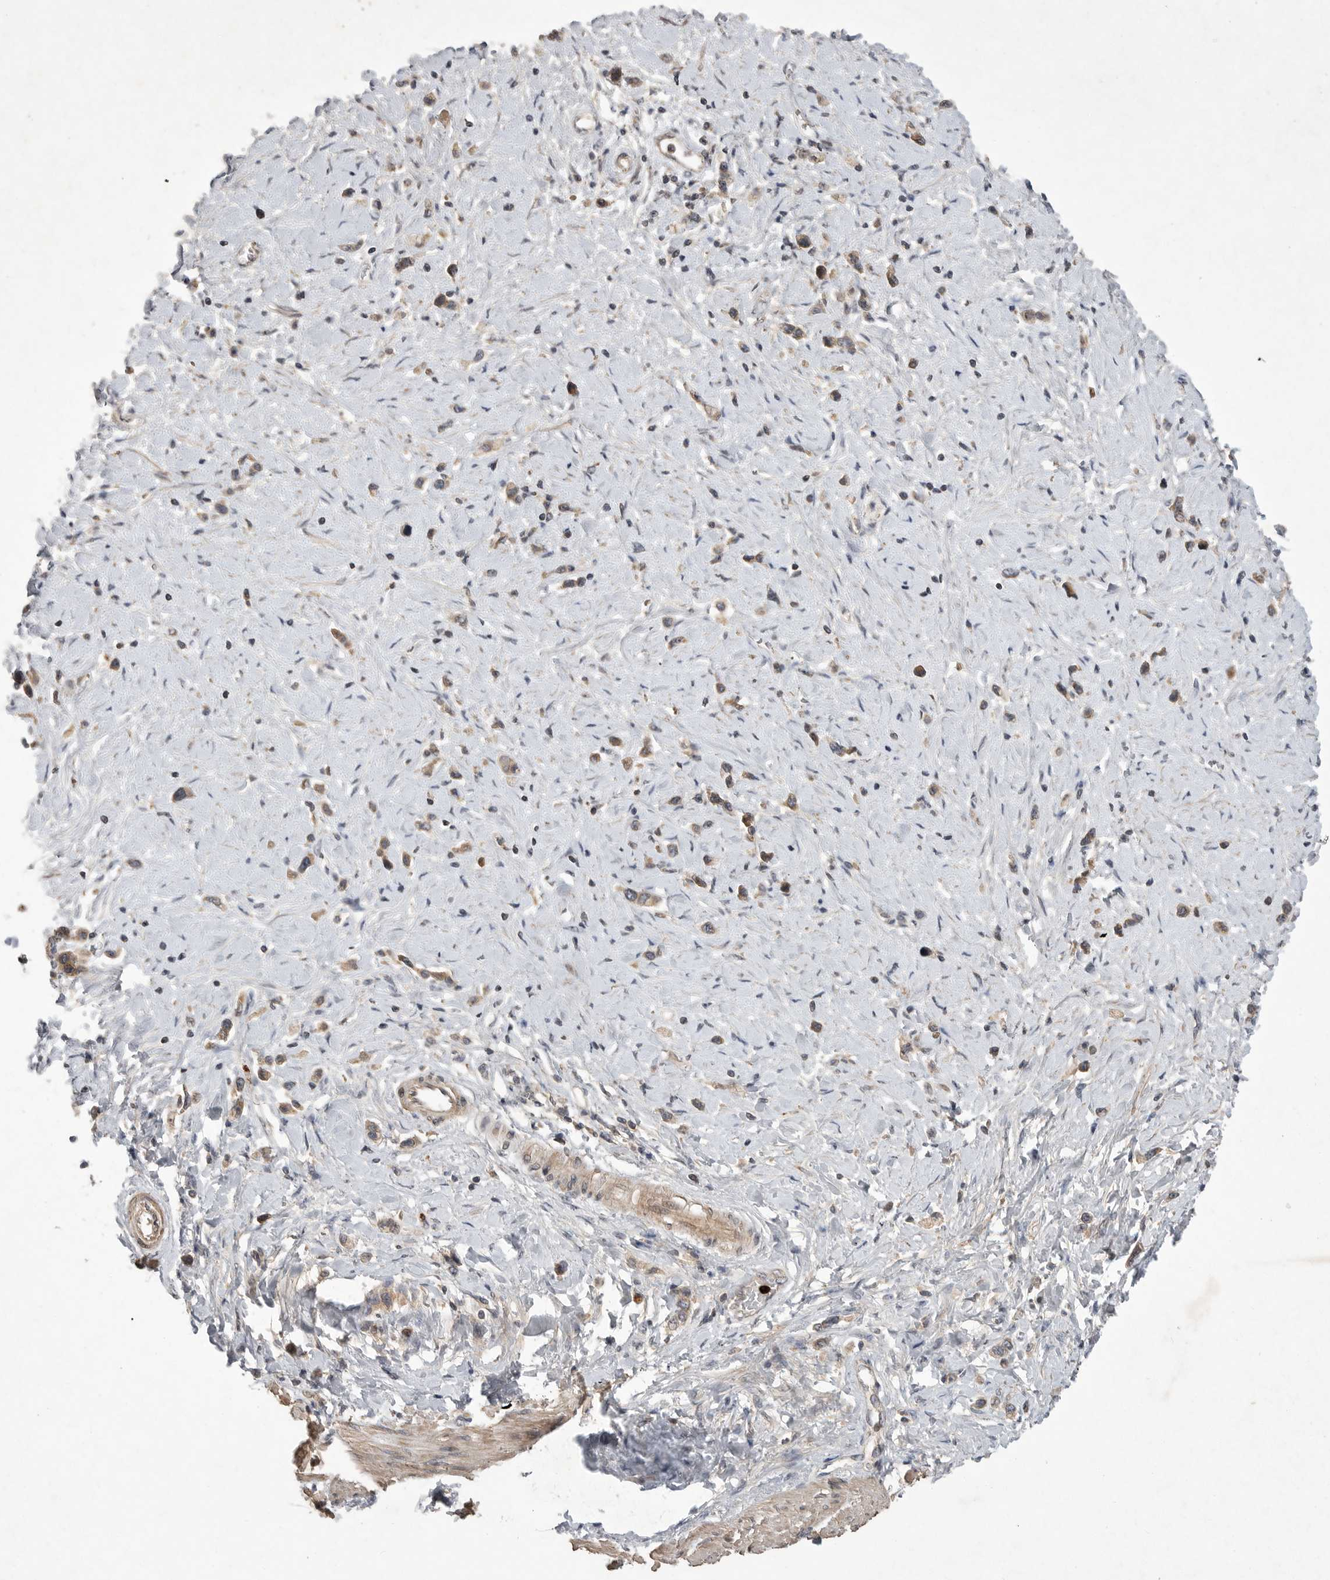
{"staining": {"intensity": "weak", "quantity": ">75%", "location": "cytoplasmic/membranous"}, "tissue": "stomach cancer", "cell_type": "Tumor cells", "image_type": "cancer", "snomed": [{"axis": "morphology", "description": "Adenocarcinoma, NOS"}, {"axis": "topography", "description": "Stomach"}], "caption": "Immunohistochemistry of human adenocarcinoma (stomach) displays low levels of weak cytoplasmic/membranous staining in approximately >75% of tumor cells.", "gene": "UBE3D", "patient": {"sex": "female", "age": 65}}